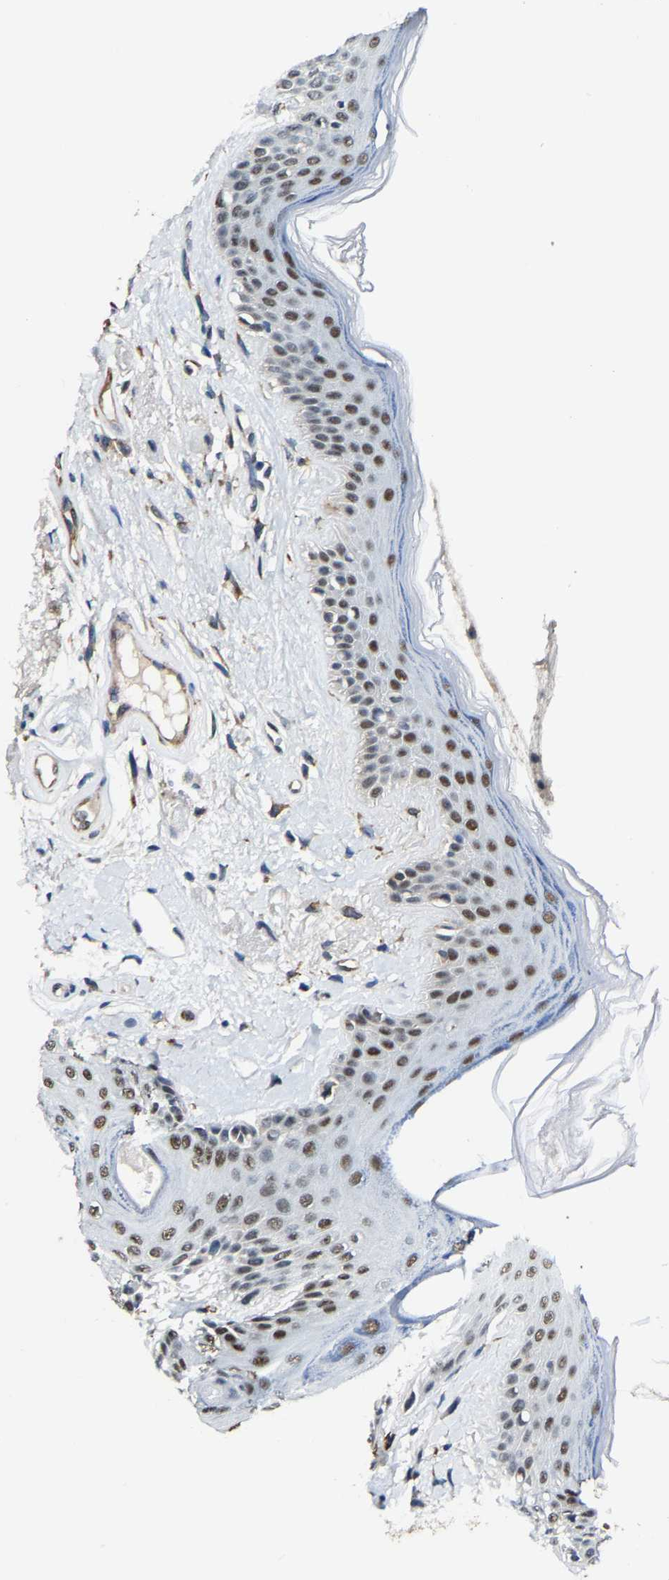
{"staining": {"intensity": "moderate", "quantity": "25%-75%", "location": "nuclear"}, "tissue": "oral mucosa", "cell_type": "Squamous epithelial cells", "image_type": "normal", "snomed": [{"axis": "morphology", "description": "Normal tissue, NOS"}, {"axis": "topography", "description": "Skin"}, {"axis": "topography", "description": "Oral tissue"}], "caption": "Immunohistochemistry image of normal oral mucosa stained for a protein (brown), which demonstrates medium levels of moderate nuclear expression in approximately 25%-75% of squamous epithelial cells.", "gene": "METTL1", "patient": {"sex": "male", "age": 84}}